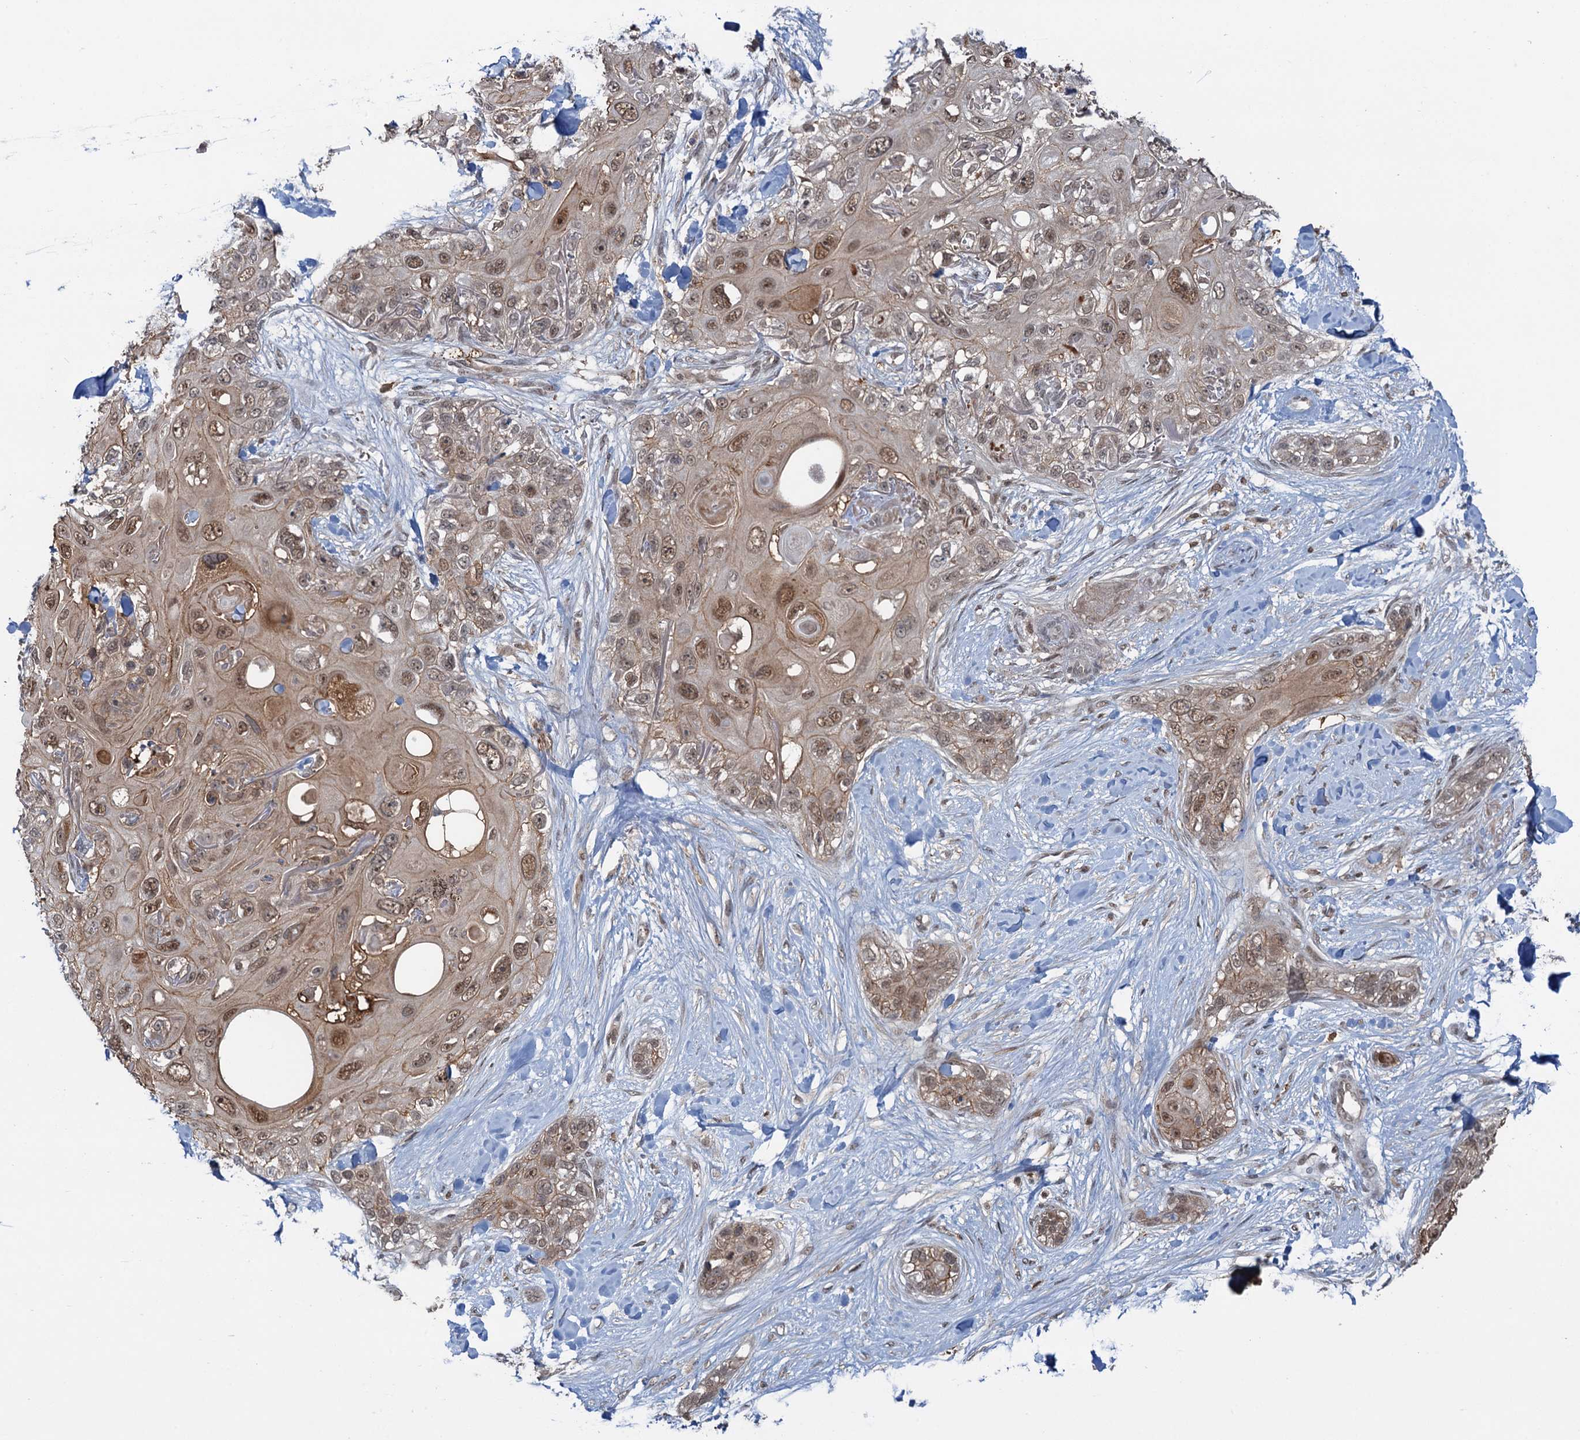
{"staining": {"intensity": "moderate", "quantity": ">75%", "location": "cytoplasmic/membranous,nuclear"}, "tissue": "skin cancer", "cell_type": "Tumor cells", "image_type": "cancer", "snomed": [{"axis": "morphology", "description": "Normal tissue, NOS"}, {"axis": "morphology", "description": "Squamous cell carcinoma, NOS"}, {"axis": "topography", "description": "Skin"}], "caption": "The micrograph exhibits staining of skin squamous cell carcinoma, revealing moderate cytoplasmic/membranous and nuclear protein staining (brown color) within tumor cells.", "gene": "ZNF609", "patient": {"sex": "male", "age": 72}}